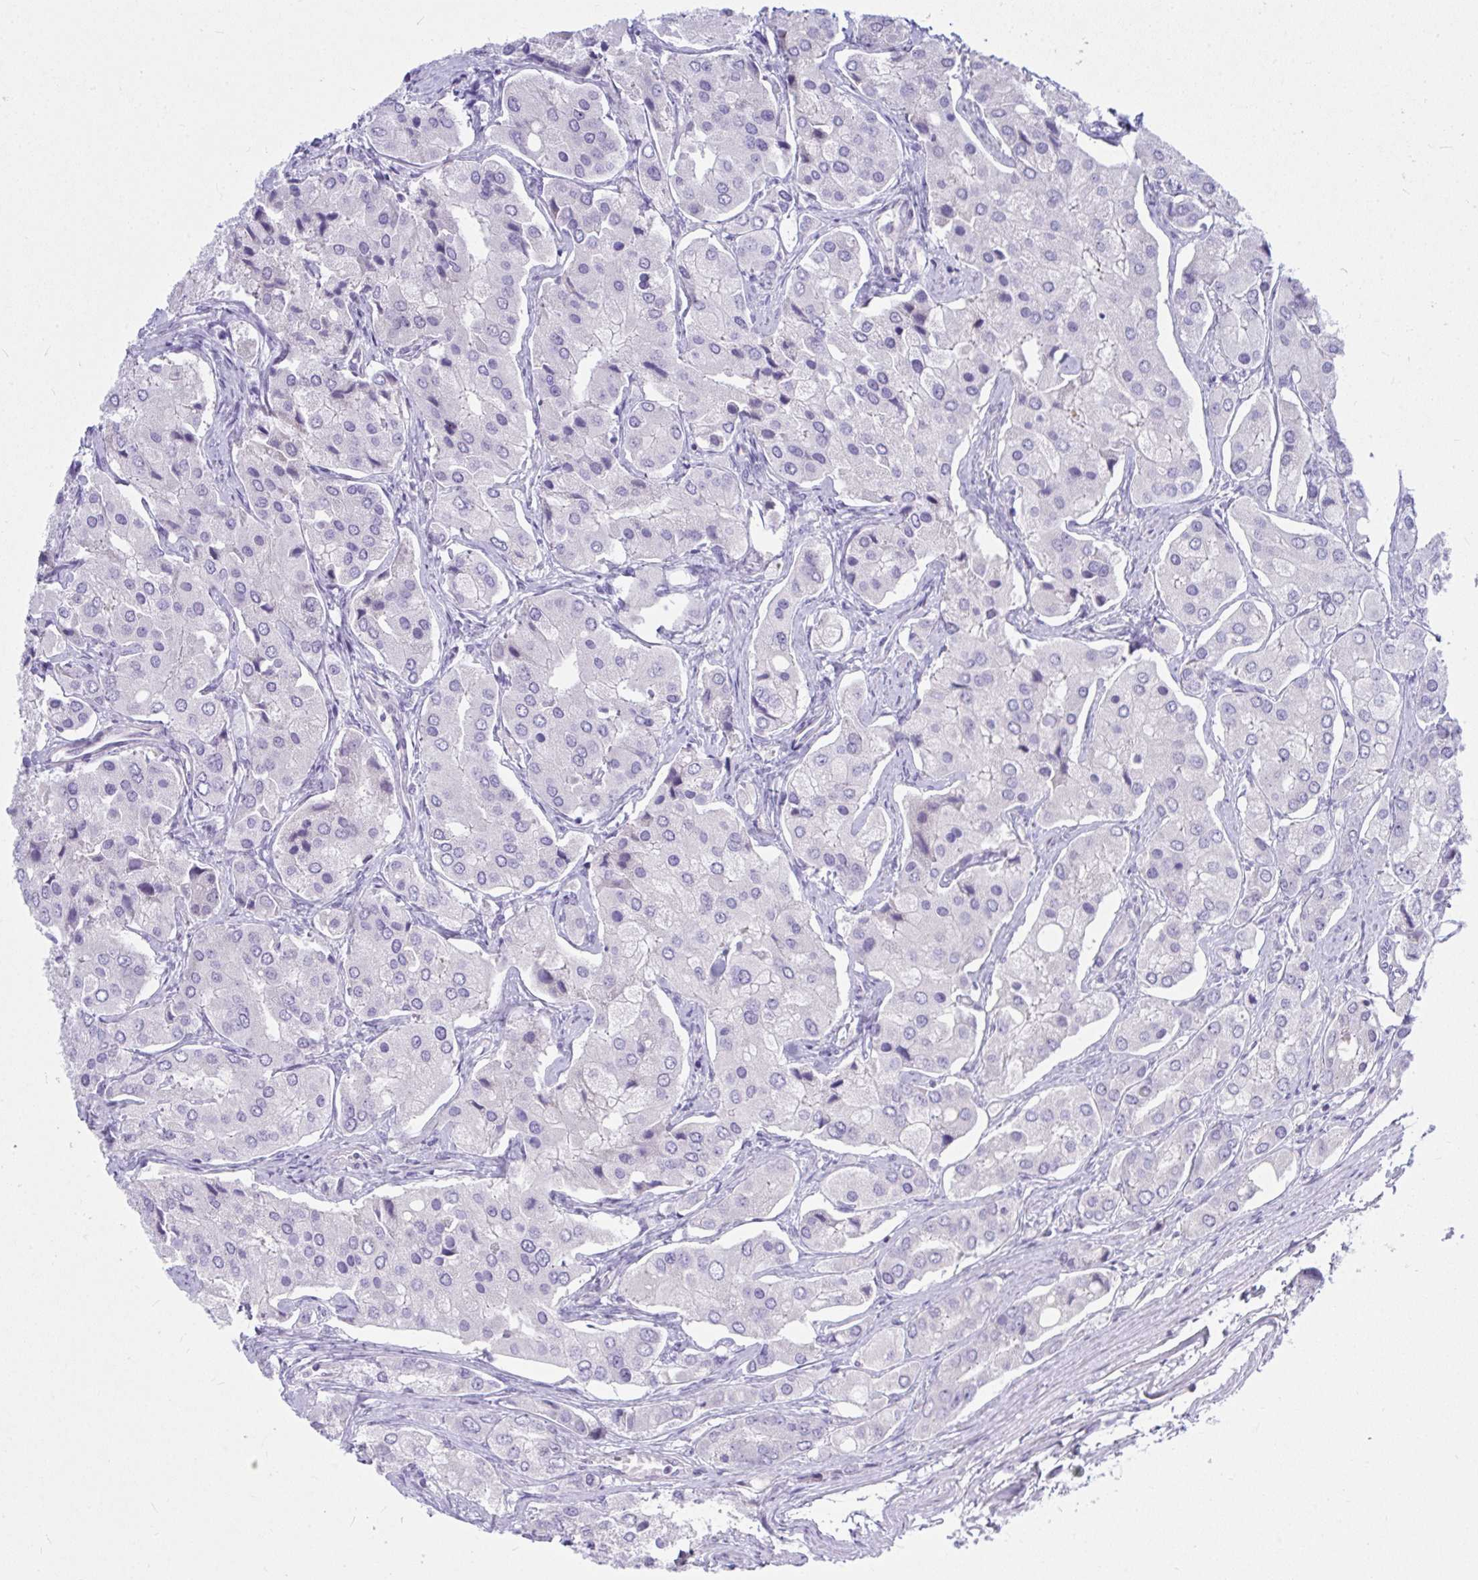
{"staining": {"intensity": "negative", "quantity": "none", "location": "none"}, "tissue": "prostate cancer", "cell_type": "Tumor cells", "image_type": "cancer", "snomed": [{"axis": "morphology", "description": "Adenocarcinoma, Low grade"}, {"axis": "topography", "description": "Prostate"}], "caption": "A high-resolution micrograph shows immunohistochemistry (IHC) staining of prostate cancer, which exhibits no significant positivity in tumor cells.", "gene": "LRRC36", "patient": {"sex": "male", "age": 69}}